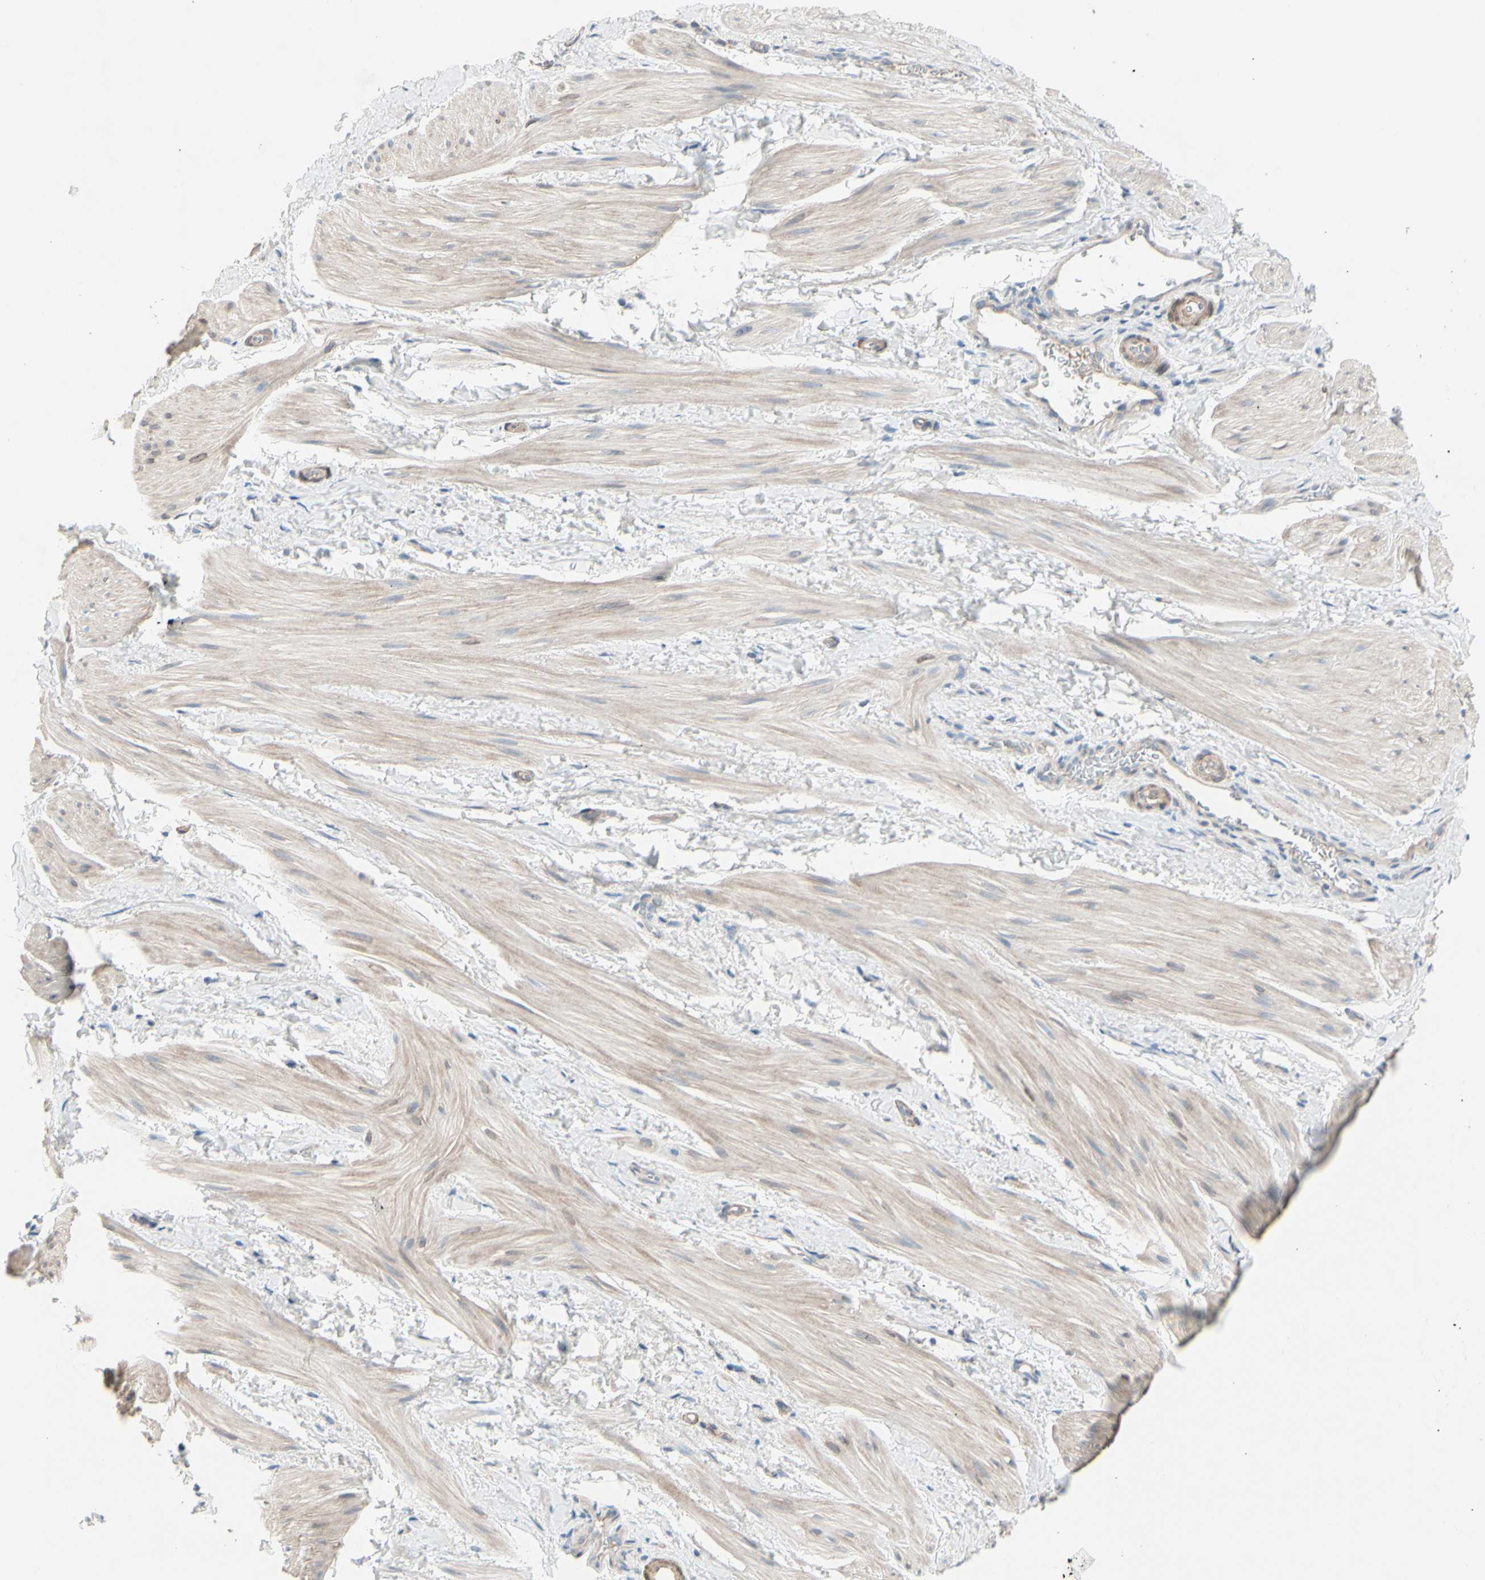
{"staining": {"intensity": "weak", "quantity": ">75%", "location": "cytoplasmic/membranous"}, "tissue": "smooth muscle", "cell_type": "Smooth muscle cells", "image_type": "normal", "snomed": [{"axis": "morphology", "description": "Normal tissue, NOS"}, {"axis": "topography", "description": "Smooth muscle"}], "caption": "Immunohistochemistry (DAB (3,3'-diaminobenzidine)) staining of unremarkable human smooth muscle demonstrates weak cytoplasmic/membranous protein positivity in approximately >75% of smooth muscle cells.", "gene": "MAP2", "patient": {"sex": "male", "age": 16}}